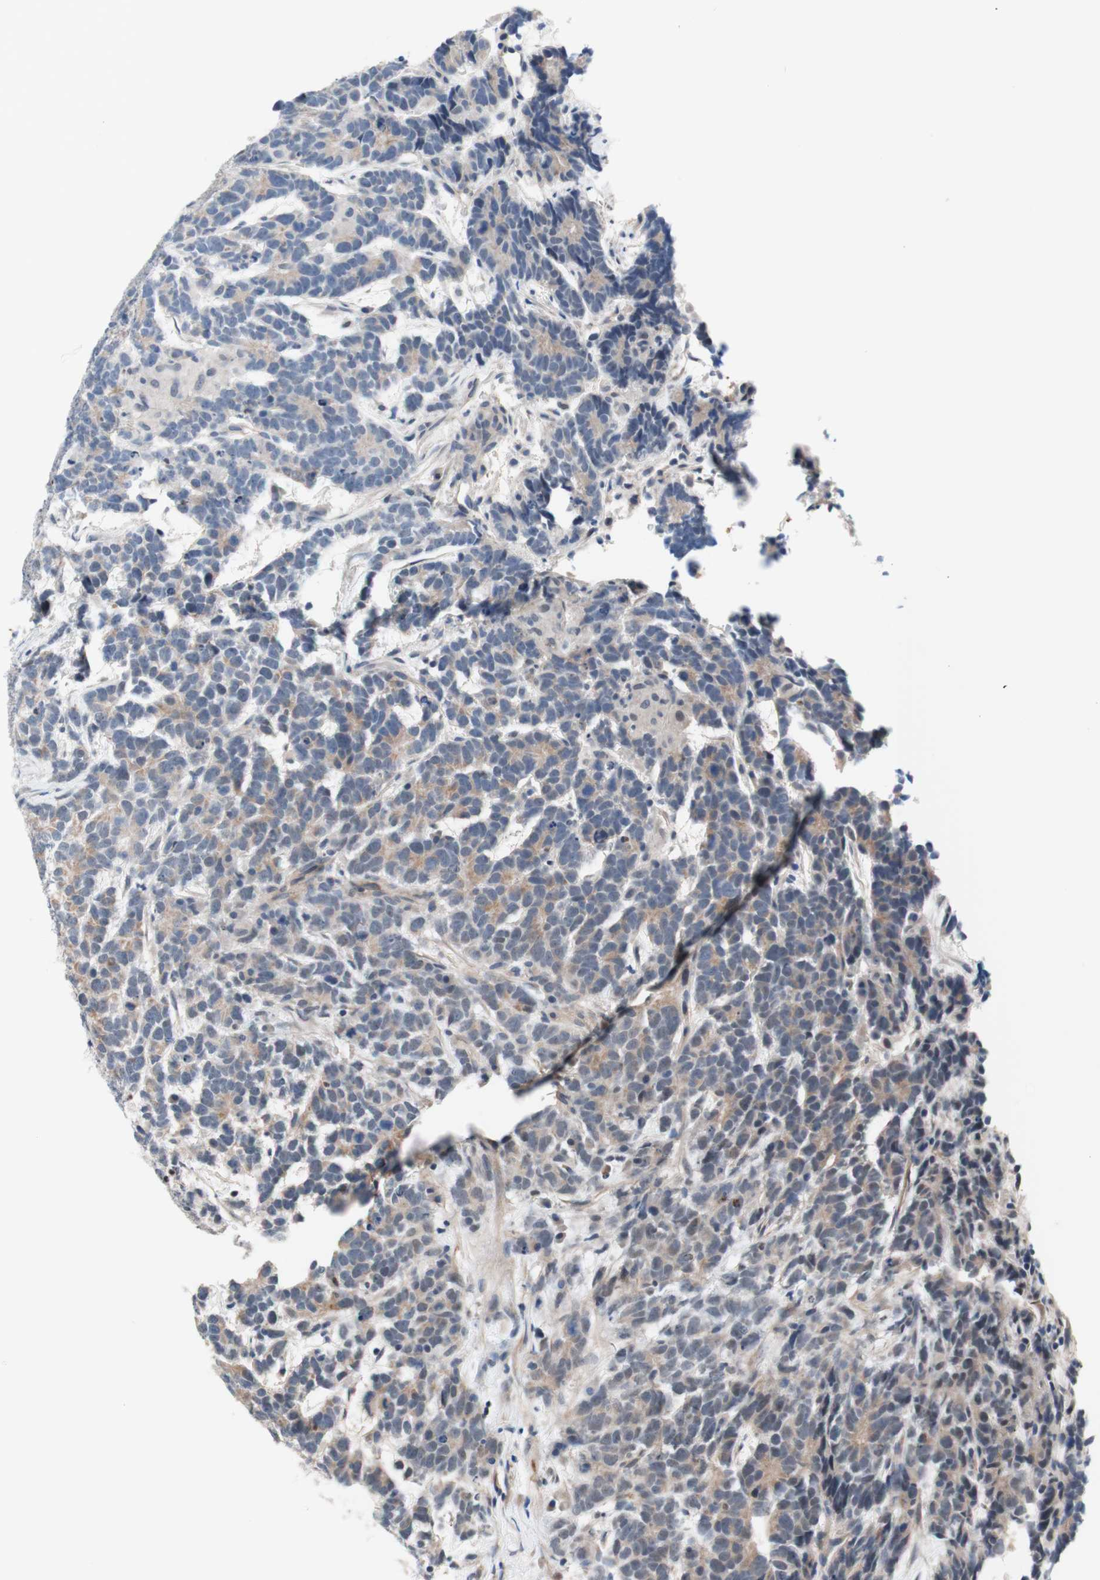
{"staining": {"intensity": "weak", "quantity": "25%-75%", "location": "cytoplasmic/membranous"}, "tissue": "testis cancer", "cell_type": "Tumor cells", "image_type": "cancer", "snomed": [{"axis": "morphology", "description": "Carcinoma, Embryonal, NOS"}, {"axis": "topography", "description": "Testis"}], "caption": "Testis cancer was stained to show a protein in brown. There is low levels of weak cytoplasmic/membranous staining in about 25%-75% of tumor cells.", "gene": "CD55", "patient": {"sex": "male", "age": 26}}